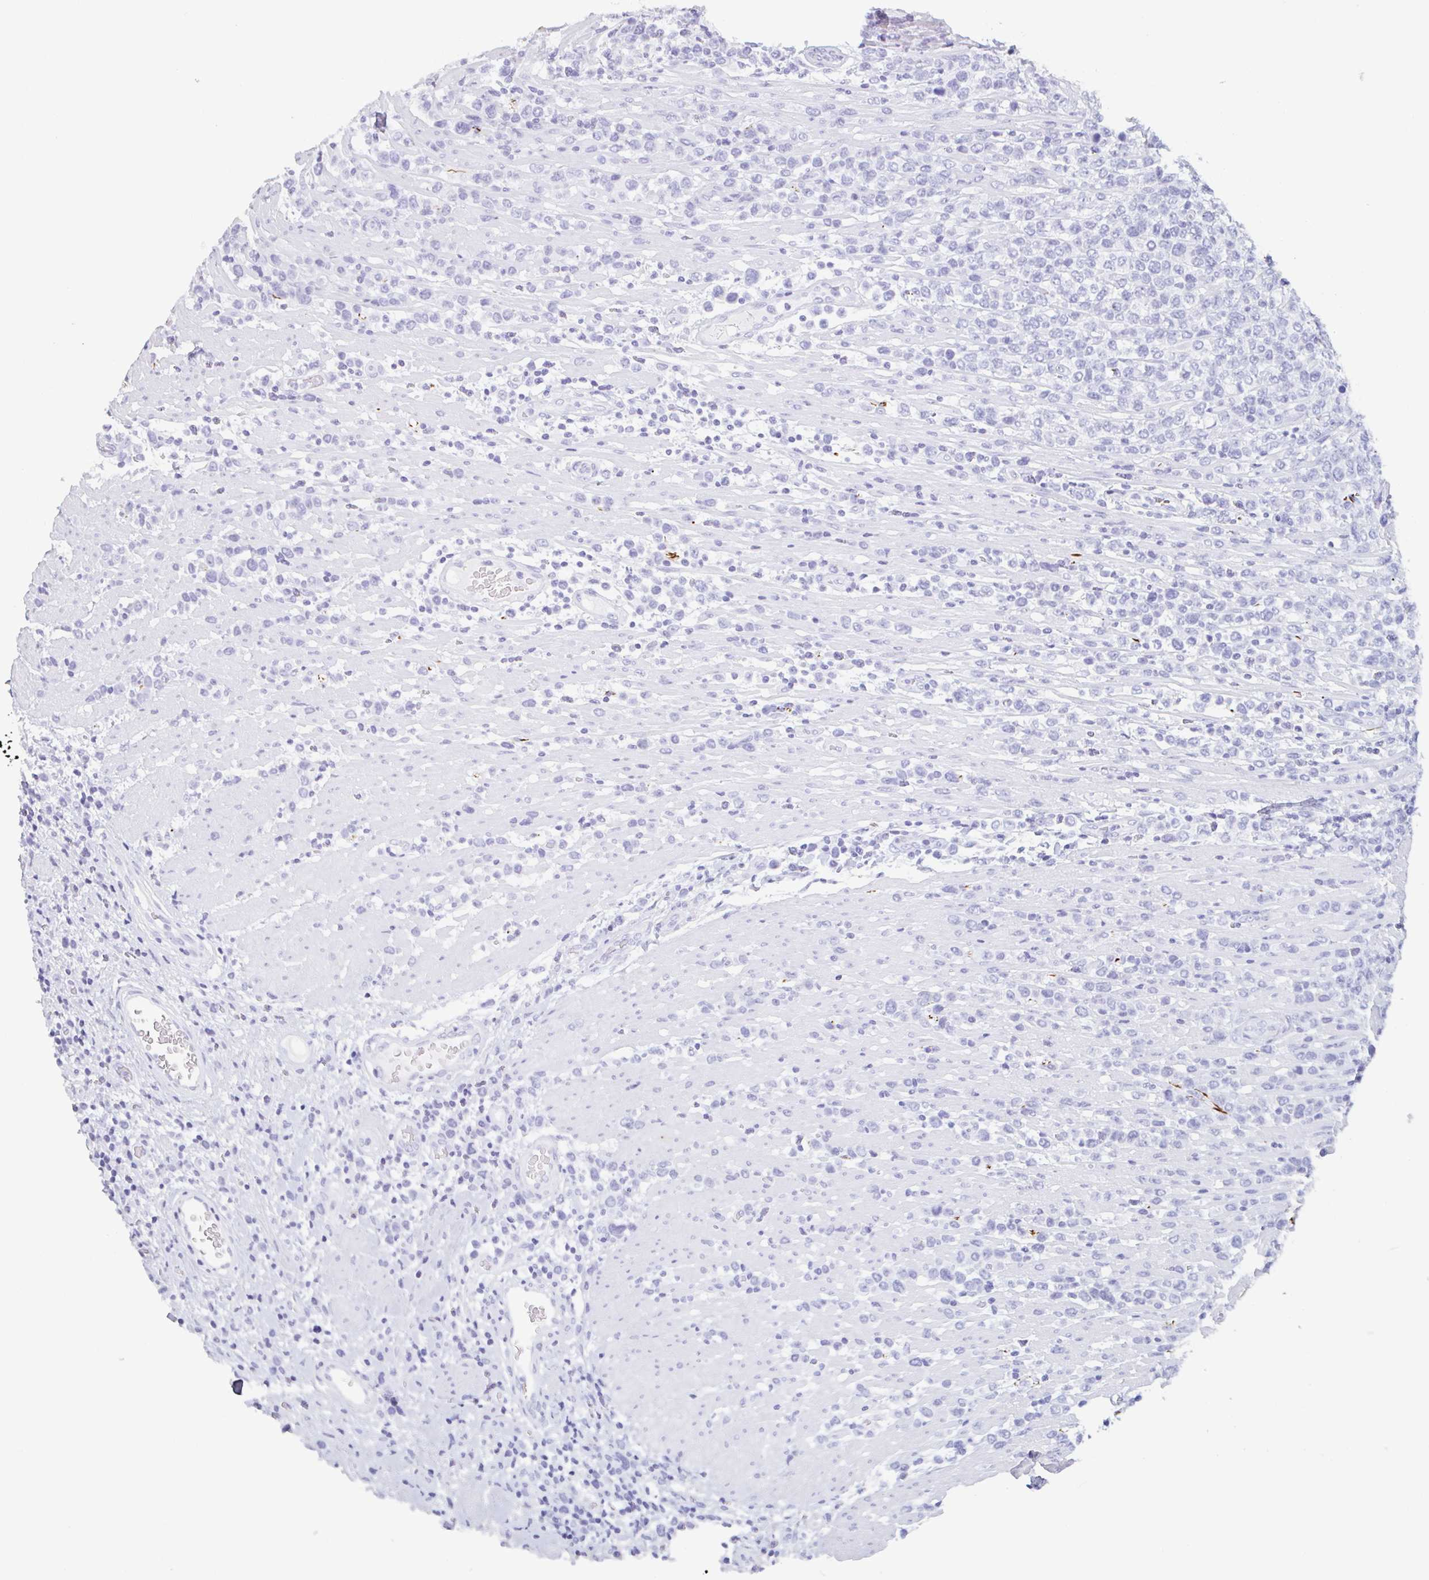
{"staining": {"intensity": "negative", "quantity": "none", "location": "none"}, "tissue": "lymphoma", "cell_type": "Tumor cells", "image_type": "cancer", "snomed": [{"axis": "morphology", "description": "Malignant lymphoma, non-Hodgkin's type, High grade"}, {"axis": "topography", "description": "Soft tissue"}], "caption": "The micrograph reveals no staining of tumor cells in lymphoma.", "gene": "EMC4", "patient": {"sex": "female", "age": 56}}